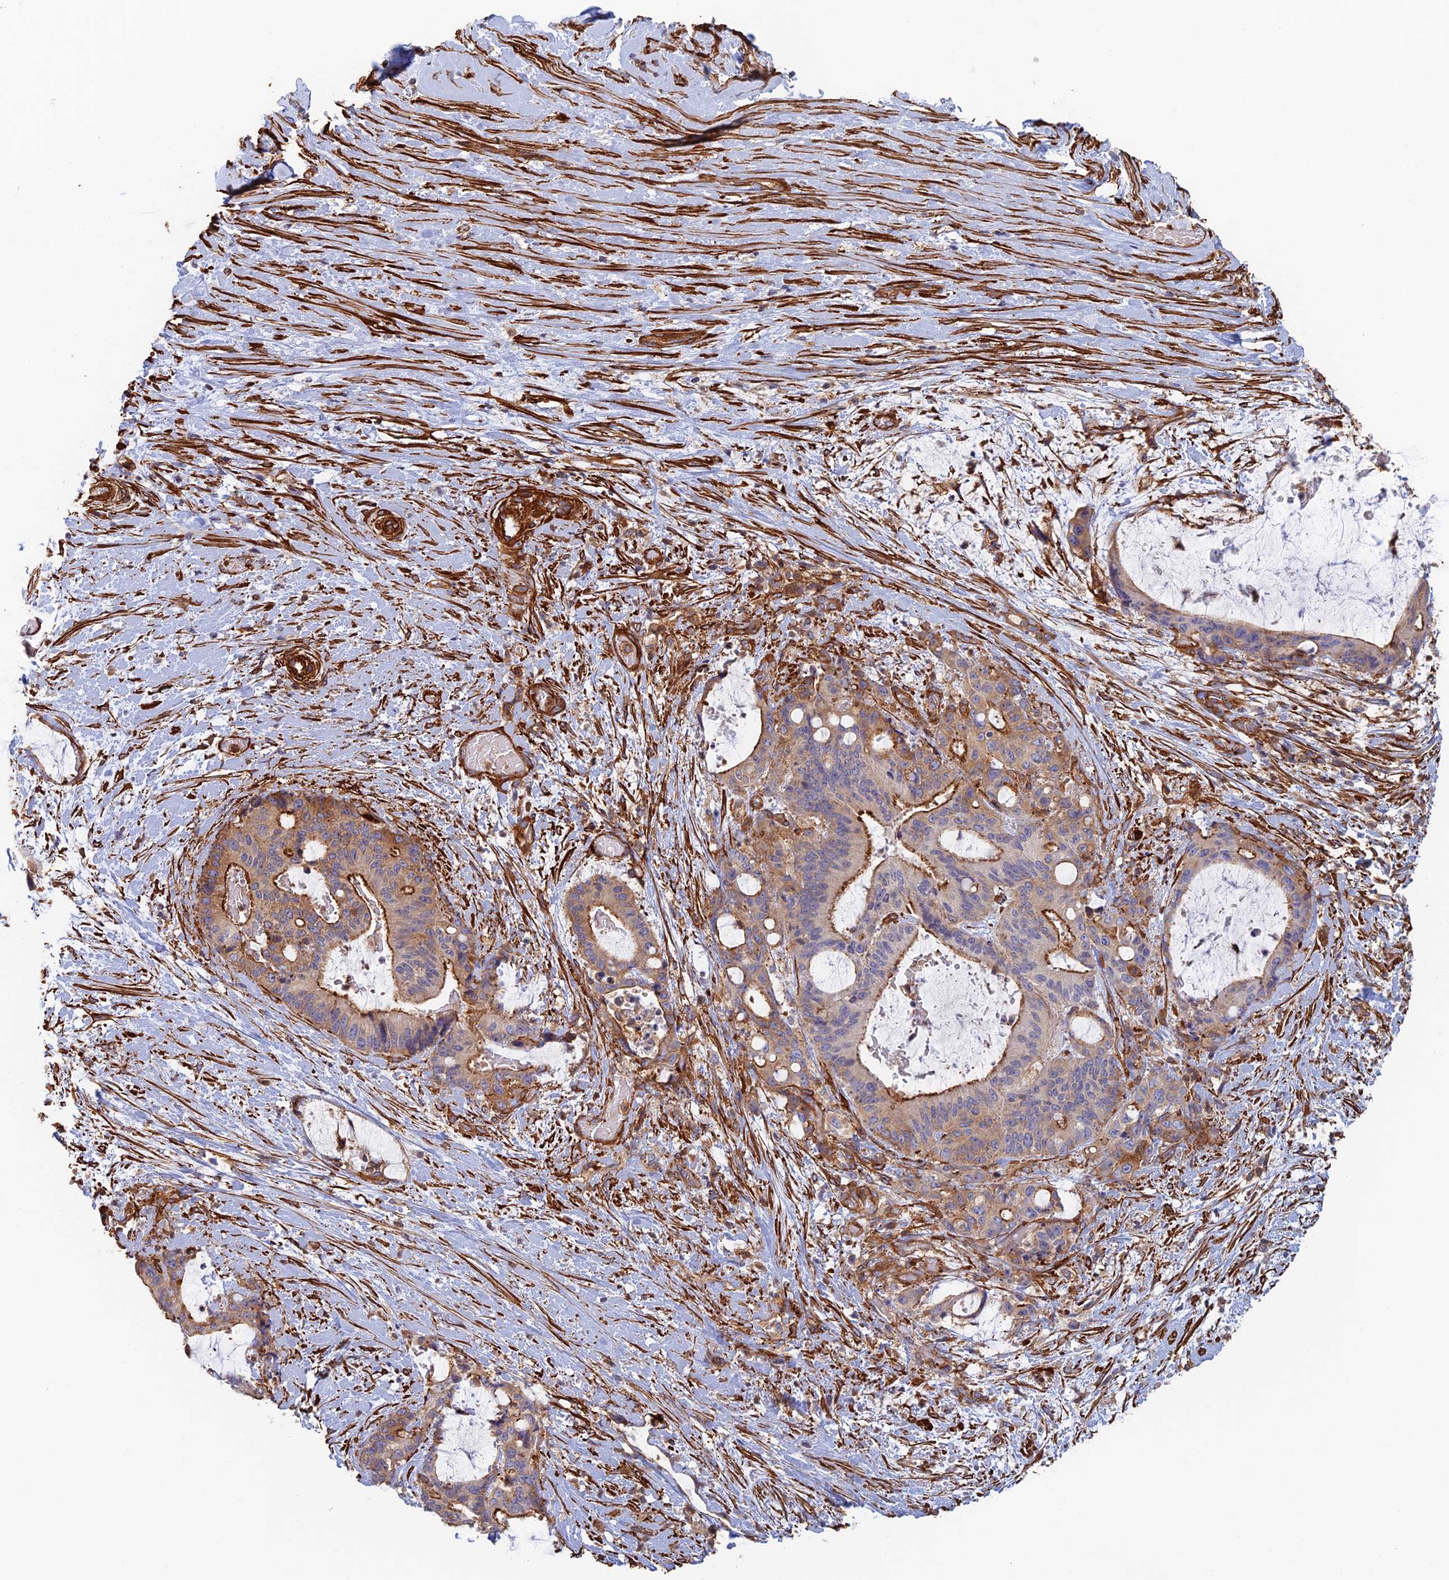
{"staining": {"intensity": "strong", "quantity": "25%-75%", "location": "cytoplasmic/membranous"}, "tissue": "liver cancer", "cell_type": "Tumor cells", "image_type": "cancer", "snomed": [{"axis": "morphology", "description": "Normal tissue, NOS"}, {"axis": "morphology", "description": "Cholangiocarcinoma"}, {"axis": "topography", "description": "Liver"}, {"axis": "topography", "description": "Peripheral nerve tissue"}], "caption": "Liver cancer (cholangiocarcinoma) stained with immunohistochemistry exhibits strong cytoplasmic/membranous positivity in approximately 25%-75% of tumor cells.", "gene": "PAK4", "patient": {"sex": "female", "age": 73}}